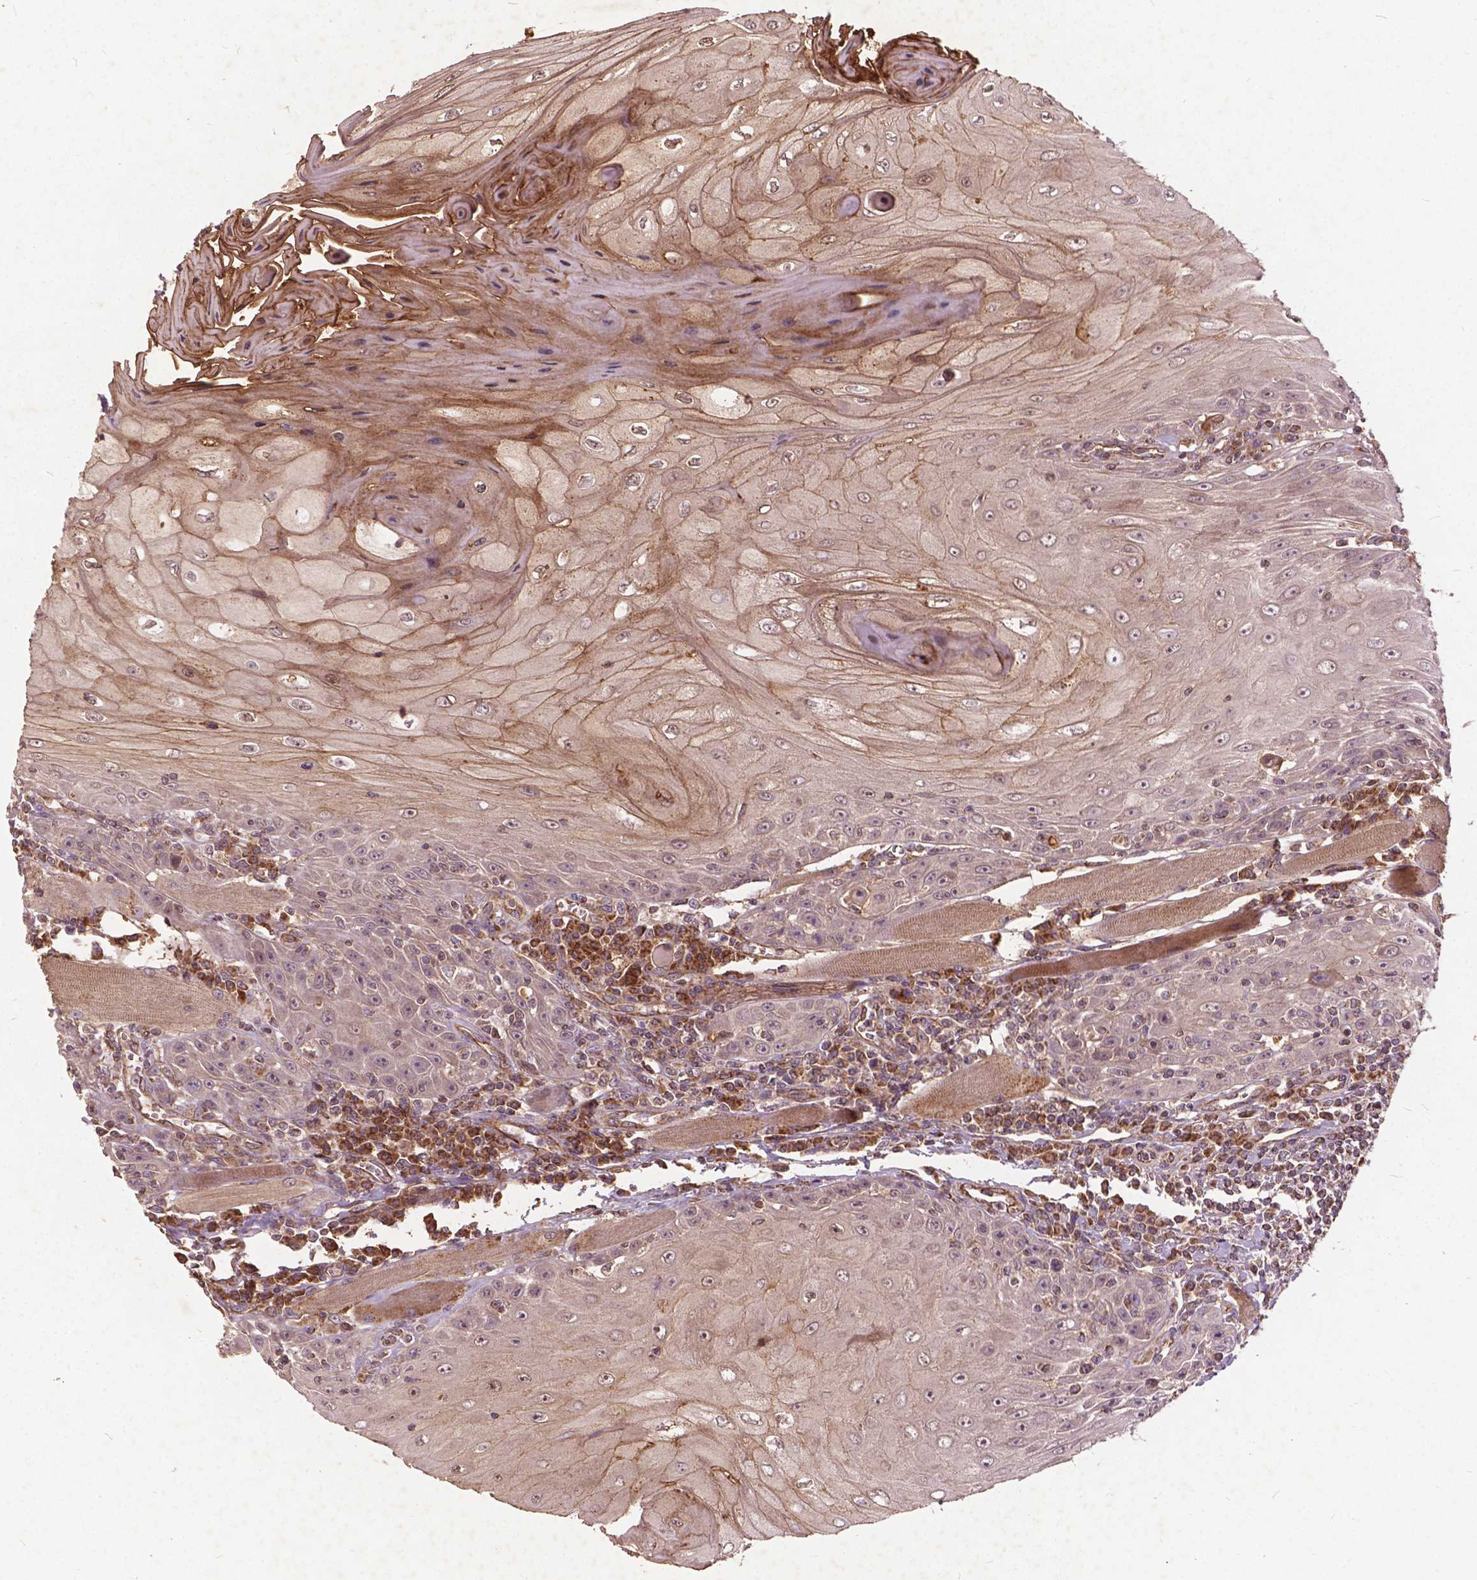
{"staining": {"intensity": "moderate", "quantity": "25%-75%", "location": "cytoplasmic/membranous"}, "tissue": "head and neck cancer", "cell_type": "Tumor cells", "image_type": "cancer", "snomed": [{"axis": "morphology", "description": "Squamous cell carcinoma, NOS"}, {"axis": "topography", "description": "Head-Neck"}], "caption": "DAB (3,3'-diaminobenzidine) immunohistochemical staining of human squamous cell carcinoma (head and neck) displays moderate cytoplasmic/membranous protein expression in approximately 25%-75% of tumor cells.", "gene": "UBXN2A", "patient": {"sex": "male", "age": 52}}